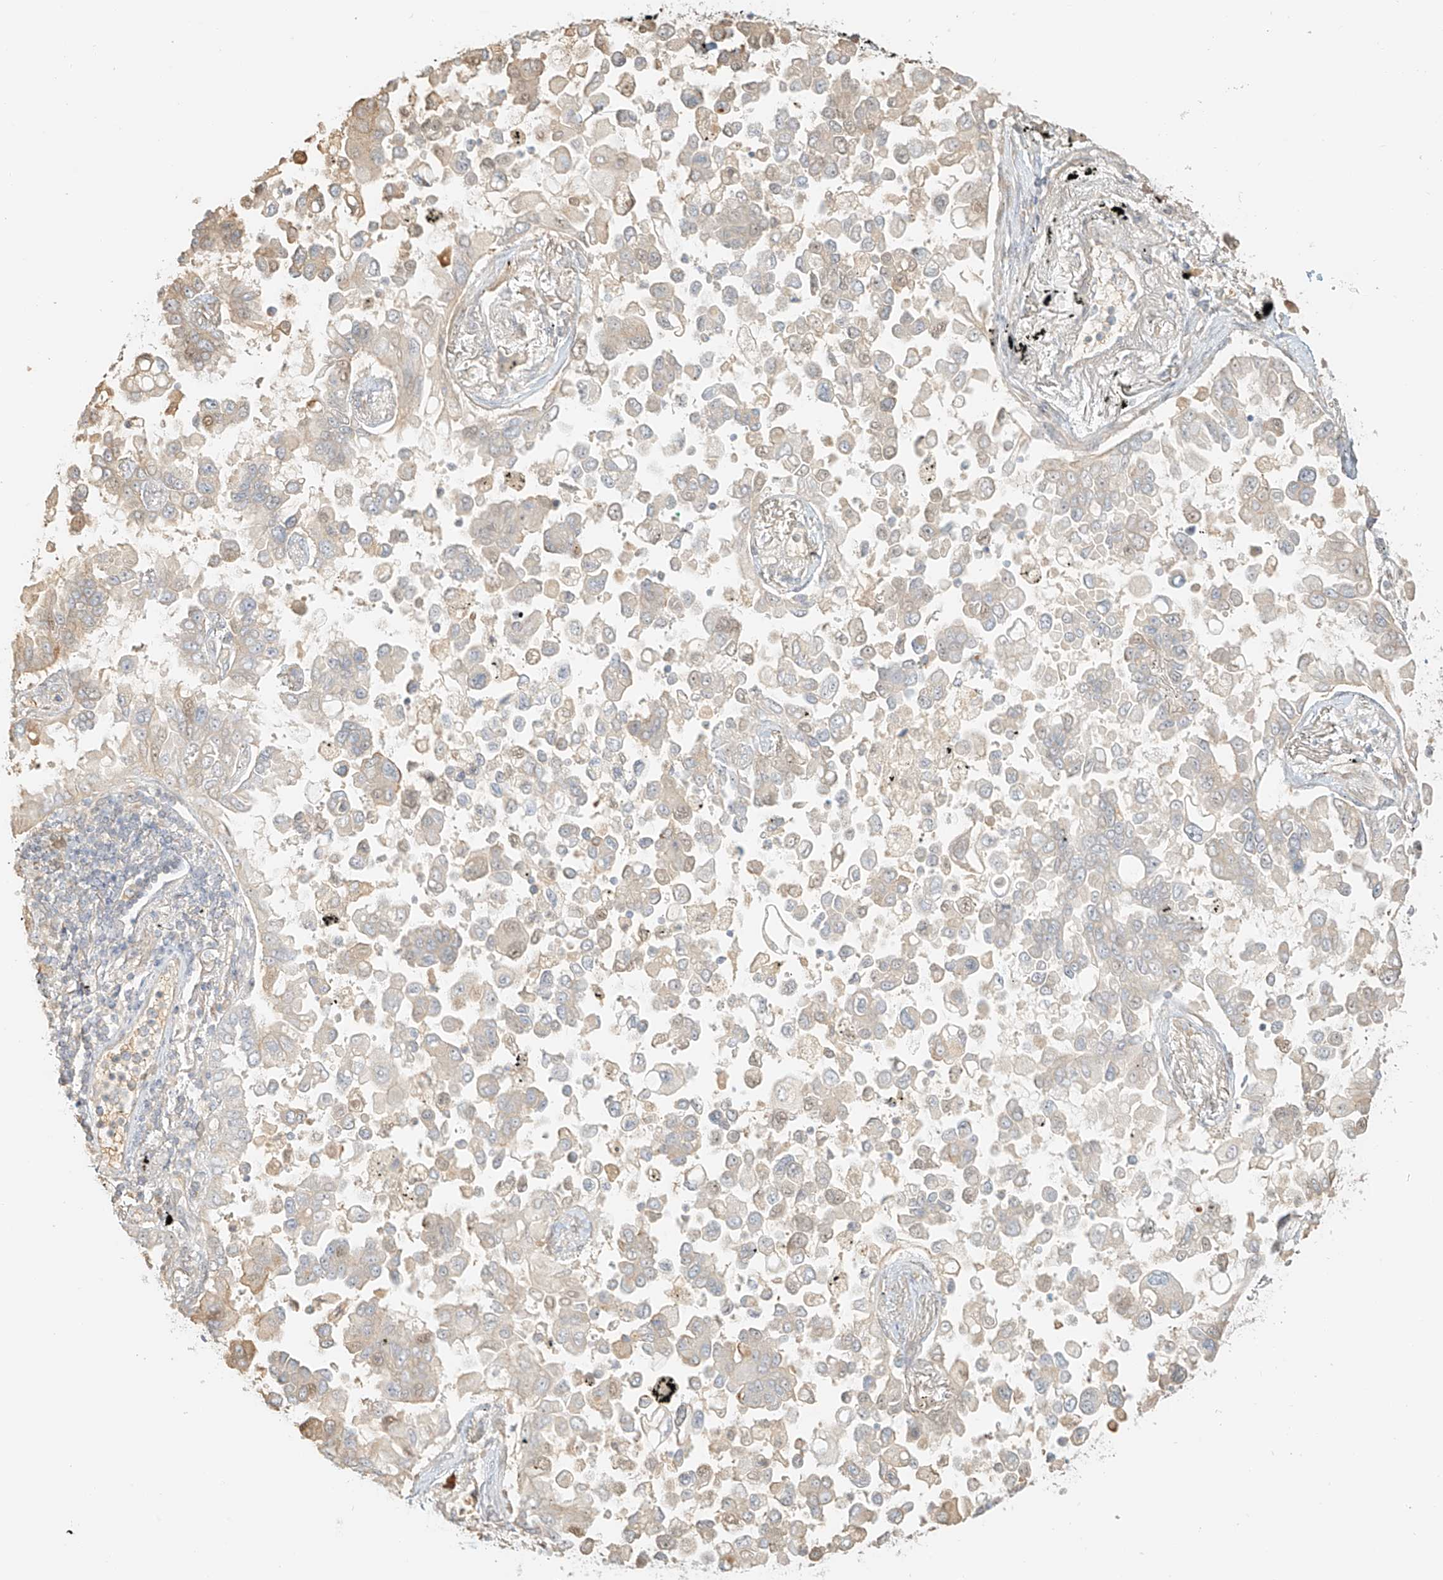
{"staining": {"intensity": "negative", "quantity": "none", "location": "none"}, "tissue": "lung cancer", "cell_type": "Tumor cells", "image_type": "cancer", "snomed": [{"axis": "morphology", "description": "Adenocarcinoma, NOS"}, {"axis": "topography", "description": "Lung"}], "caption": "This micrograph is of lung adenocarcinoma stained with IHC to label a protein in brown with the nuclei are counter-stained blue. There is no staining in tumor cells. (Stains: DAB IHC with hematoxylin counter stain, Microscopy: brightfield microscopy at high magnification).", "gene": "UPK1B", "patient": {"sex": "female", "age": 67}}